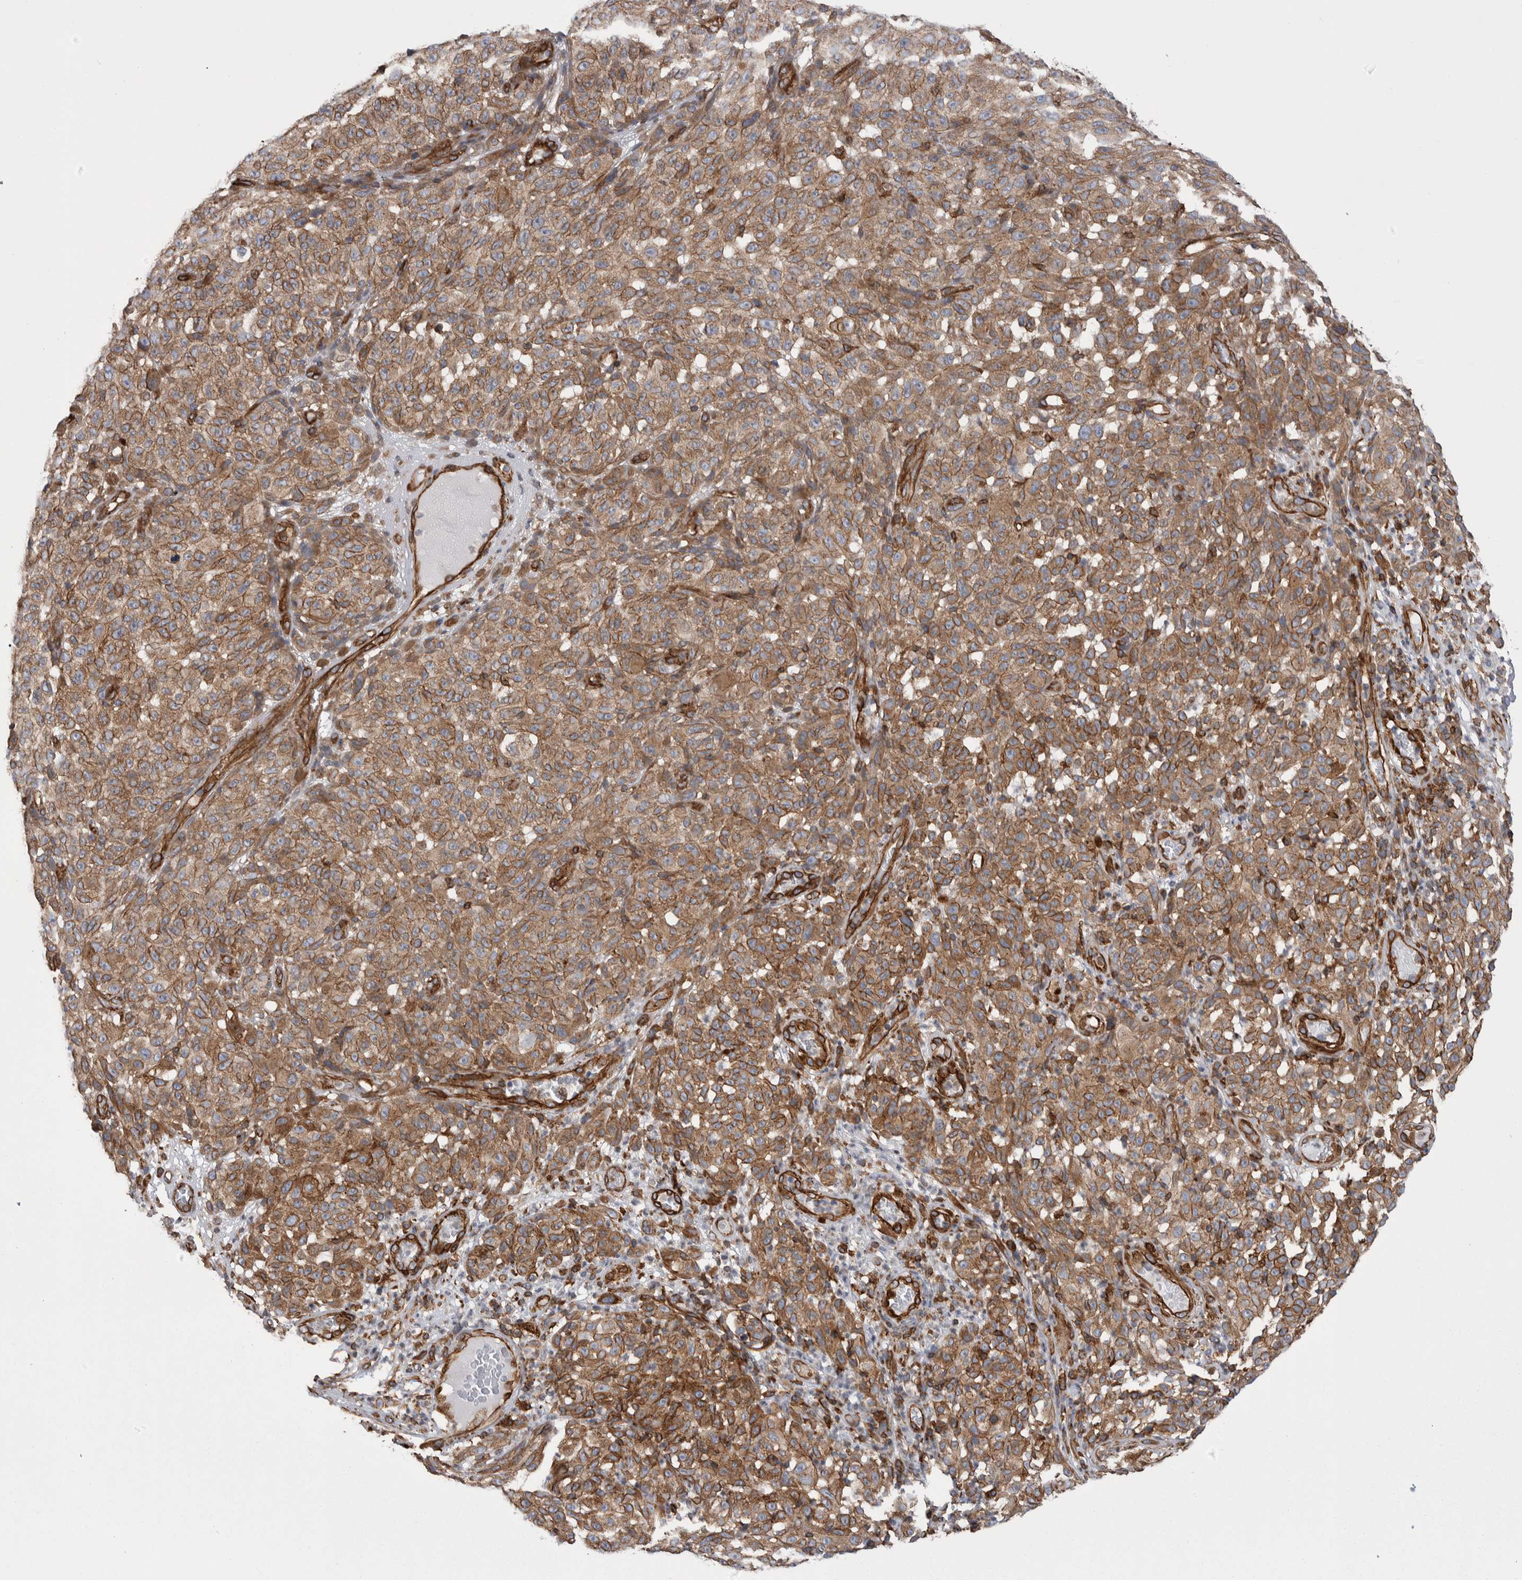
{"staining": {"intensity": "moderate", "quantity": ">75%", "location": "cytoplasmic/membranous"}, "tissue": "melanoma", "cell_type": "Tumor cells", "image_type": "cancer", "snomed": [{"axis": "morphology", "description": "Malignant melanoma, NOS"}, {"axis": "topography", "description": "Skin"}], "caption": "Malignant melanoma stained with immunohistochemistry demonstrates moderate cytoplasmic/membranous expression in approximately >75% of tumor cells.", "gene": "KIF12", "patient": {"sex": "female", "age": 82}}